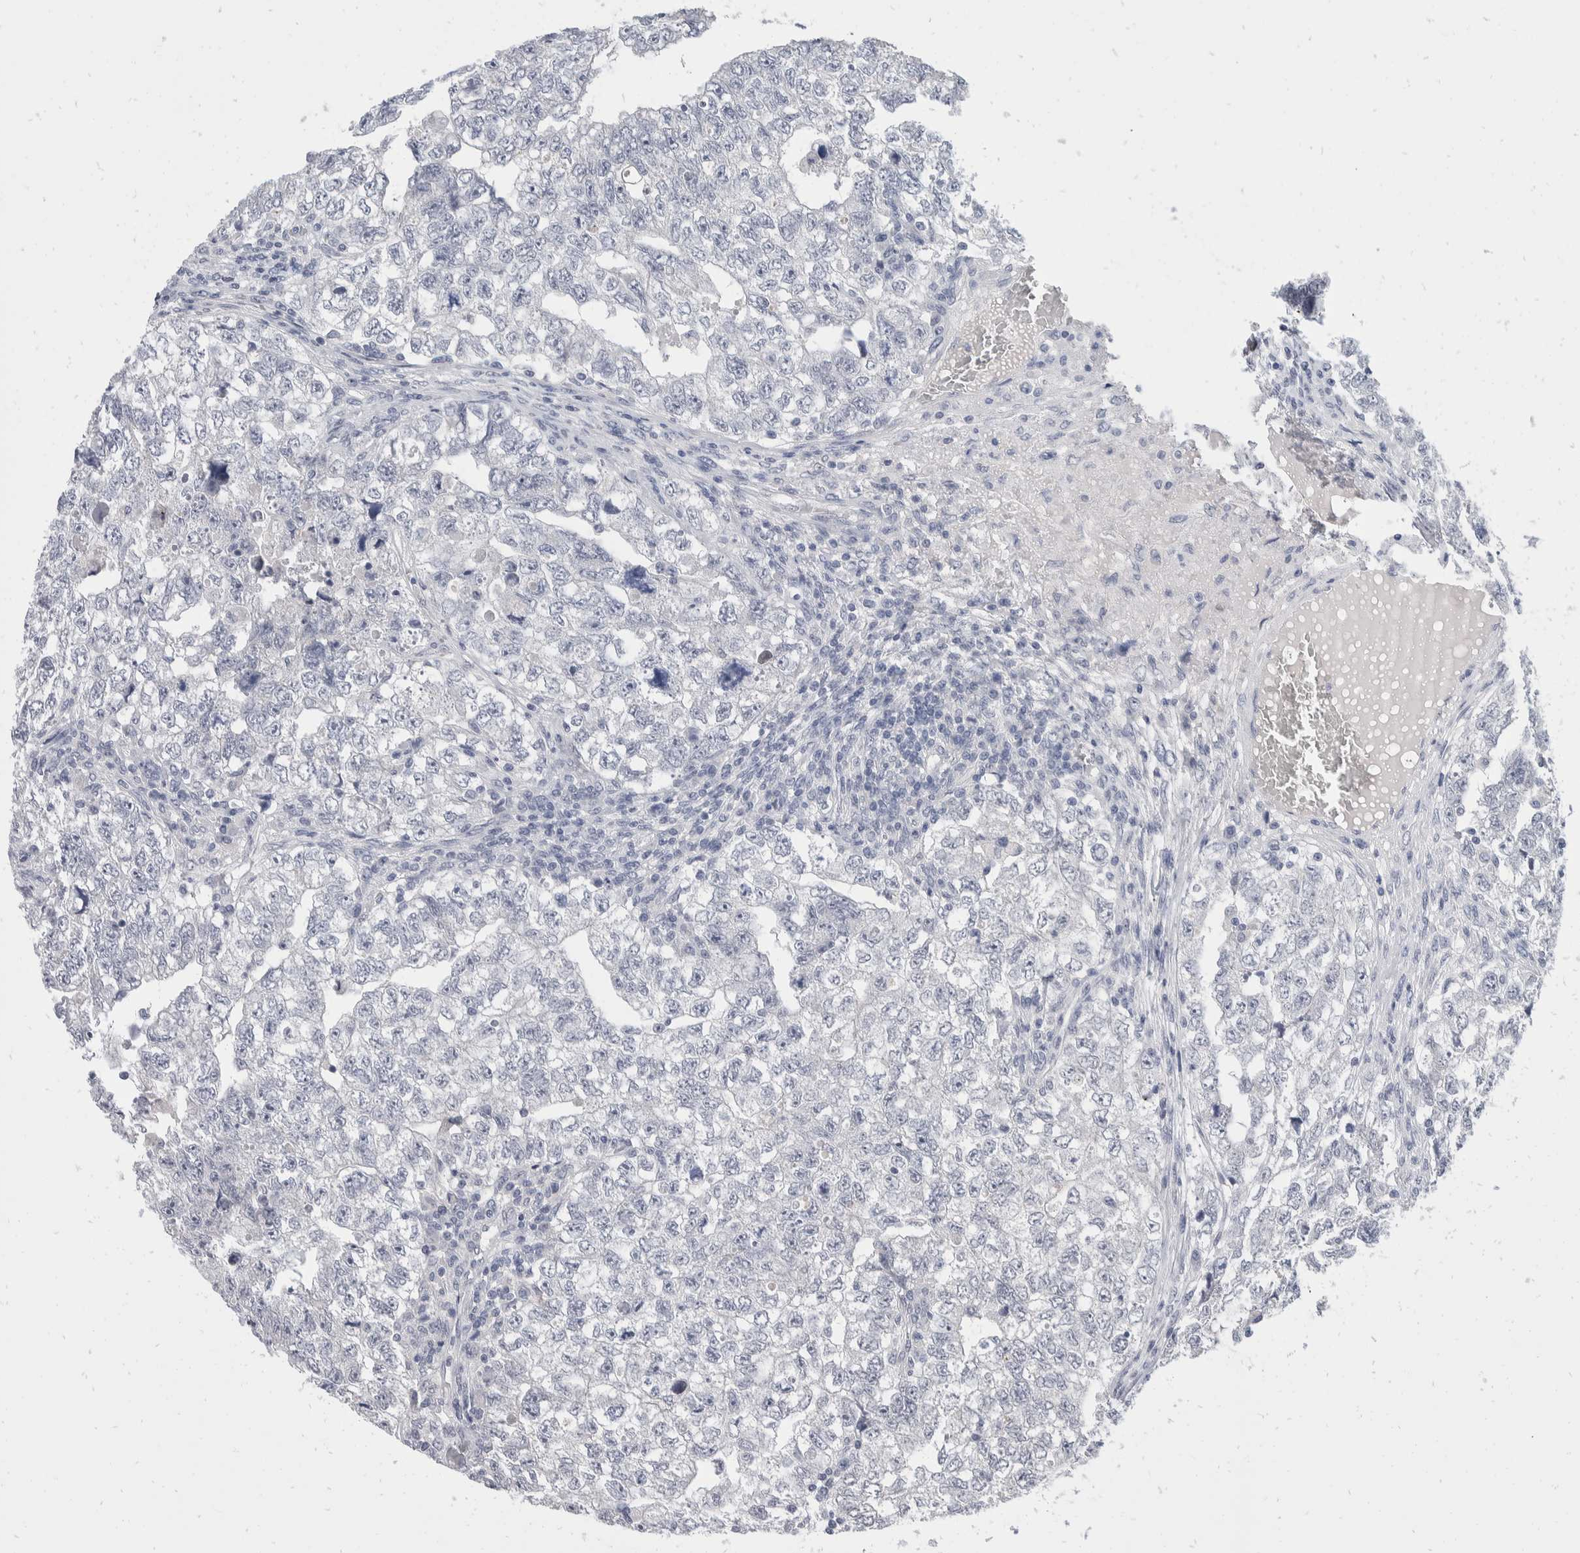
{"staining": {"intensity": "negative", "quantity": "none", "location": "none"}, "tissue": "testis cancer", "cell_type": "Tumor cells", "image_type": "cancer", "snomed": [{"axis": "morphology", "description": "Carcinoma, Embryonal, NOS"}, {"axis": "topography", "description": "Testis"}], "caption": "High magnification brightfield microscopy of embryonal carcinoma (testis) stained with DAB (brown) and counterstained with hematoxylin (blue): tumor cells show no significant staining. (Stains: DAB immunohistochemistry with hematoxylin counter stain, Microscopy: brightfield microscopy at high magnification).", "gene": "CATSPERD", "patient": {"sex": "male", "age": 36}}